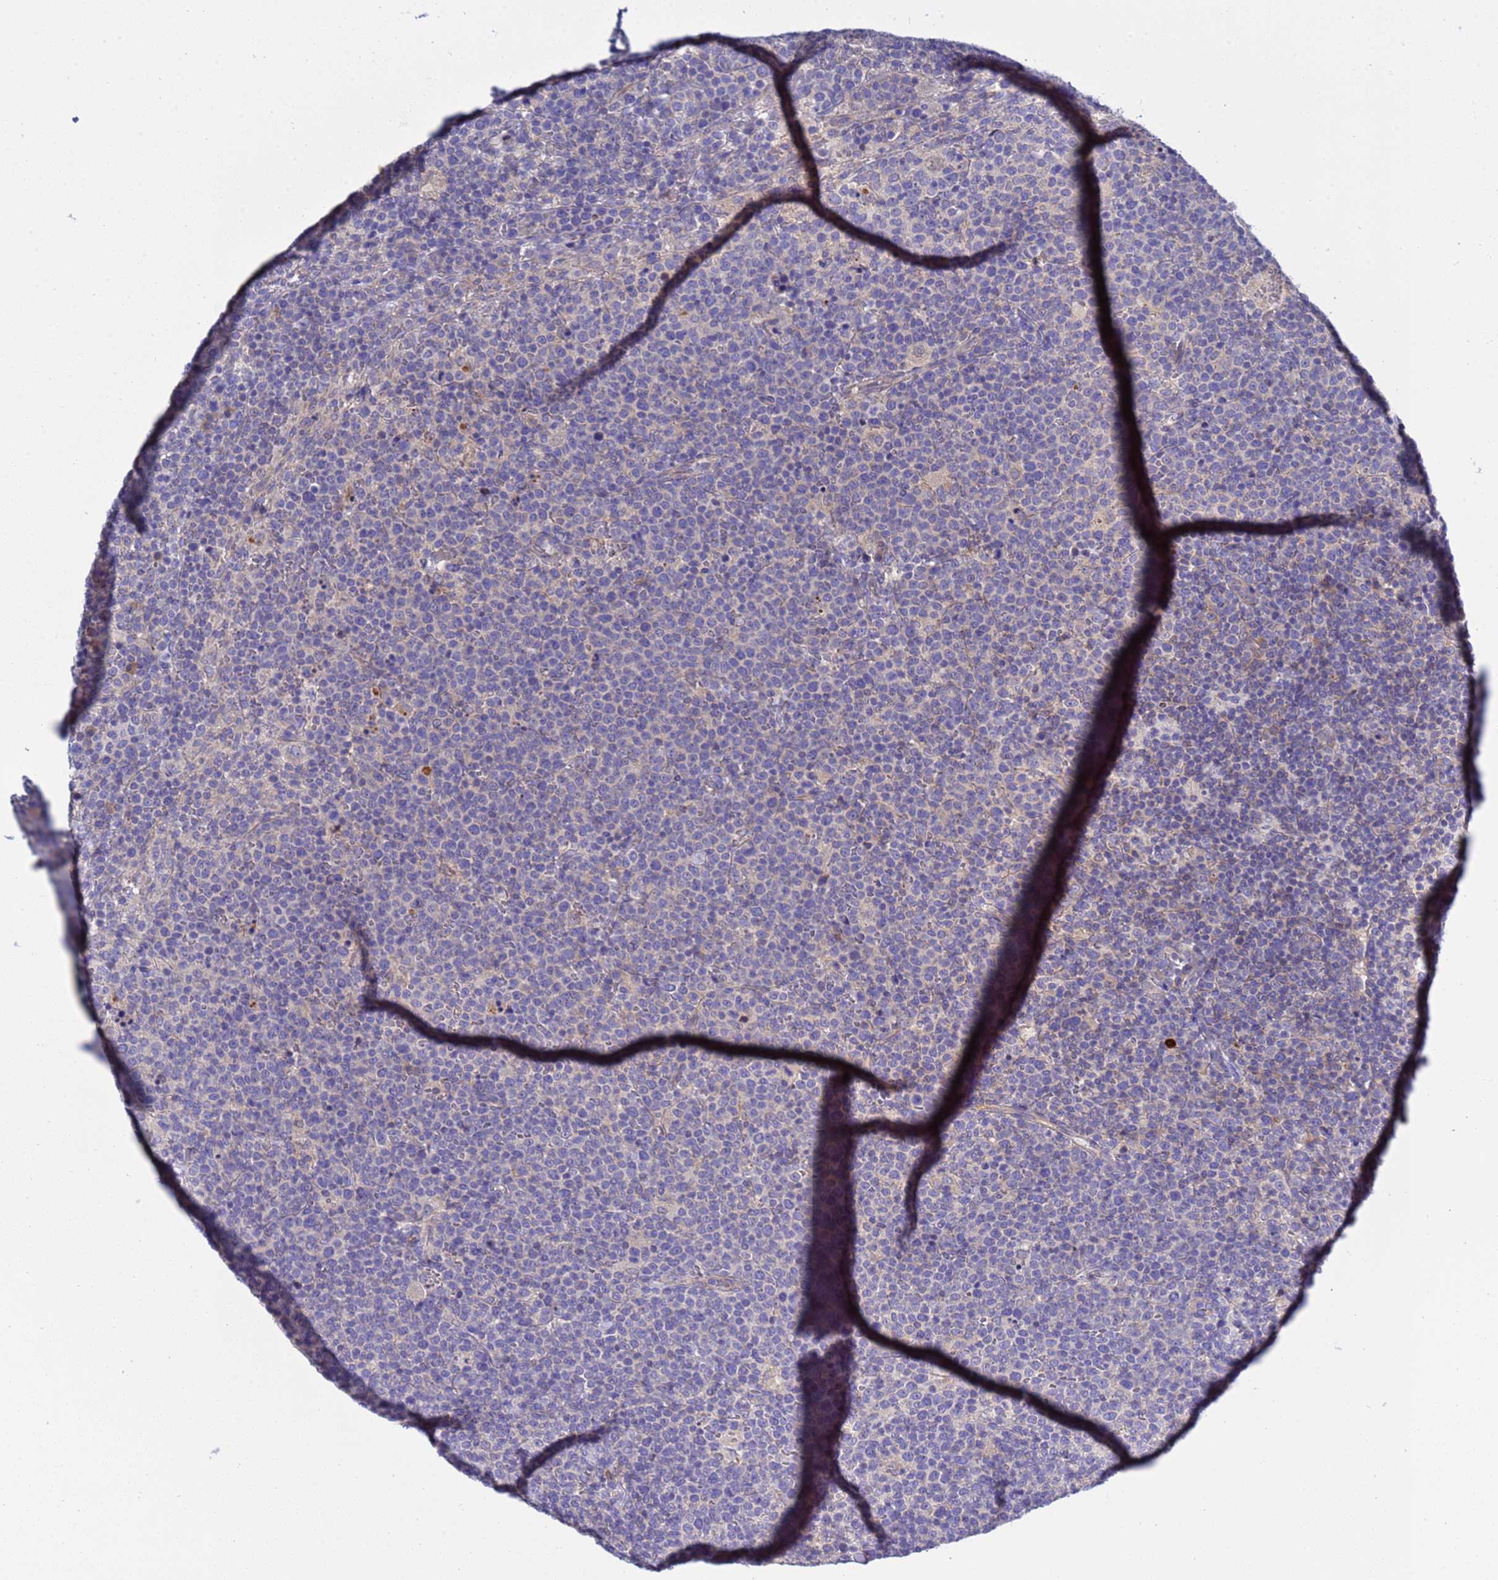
{"staining": {"intensity": "negative", "quantity": "none", "location": "none"}, "tissue": "lymphoma", "cell_type": "Tumor cells", "image_type": "cancer", "snomed": [{"axis": "morphology", "description": "Malignant lymphoma, non-Hodgkin's type, High grade"}, {"axis": "topography", "description": "Lymph node"}], "caption": "A high-resolution image shows IHC staining of lymphoma, which exhibits no significant staining in tumor cells.", "gene": "RC3H2", "patient": {"sex": "male", "age": 61}}